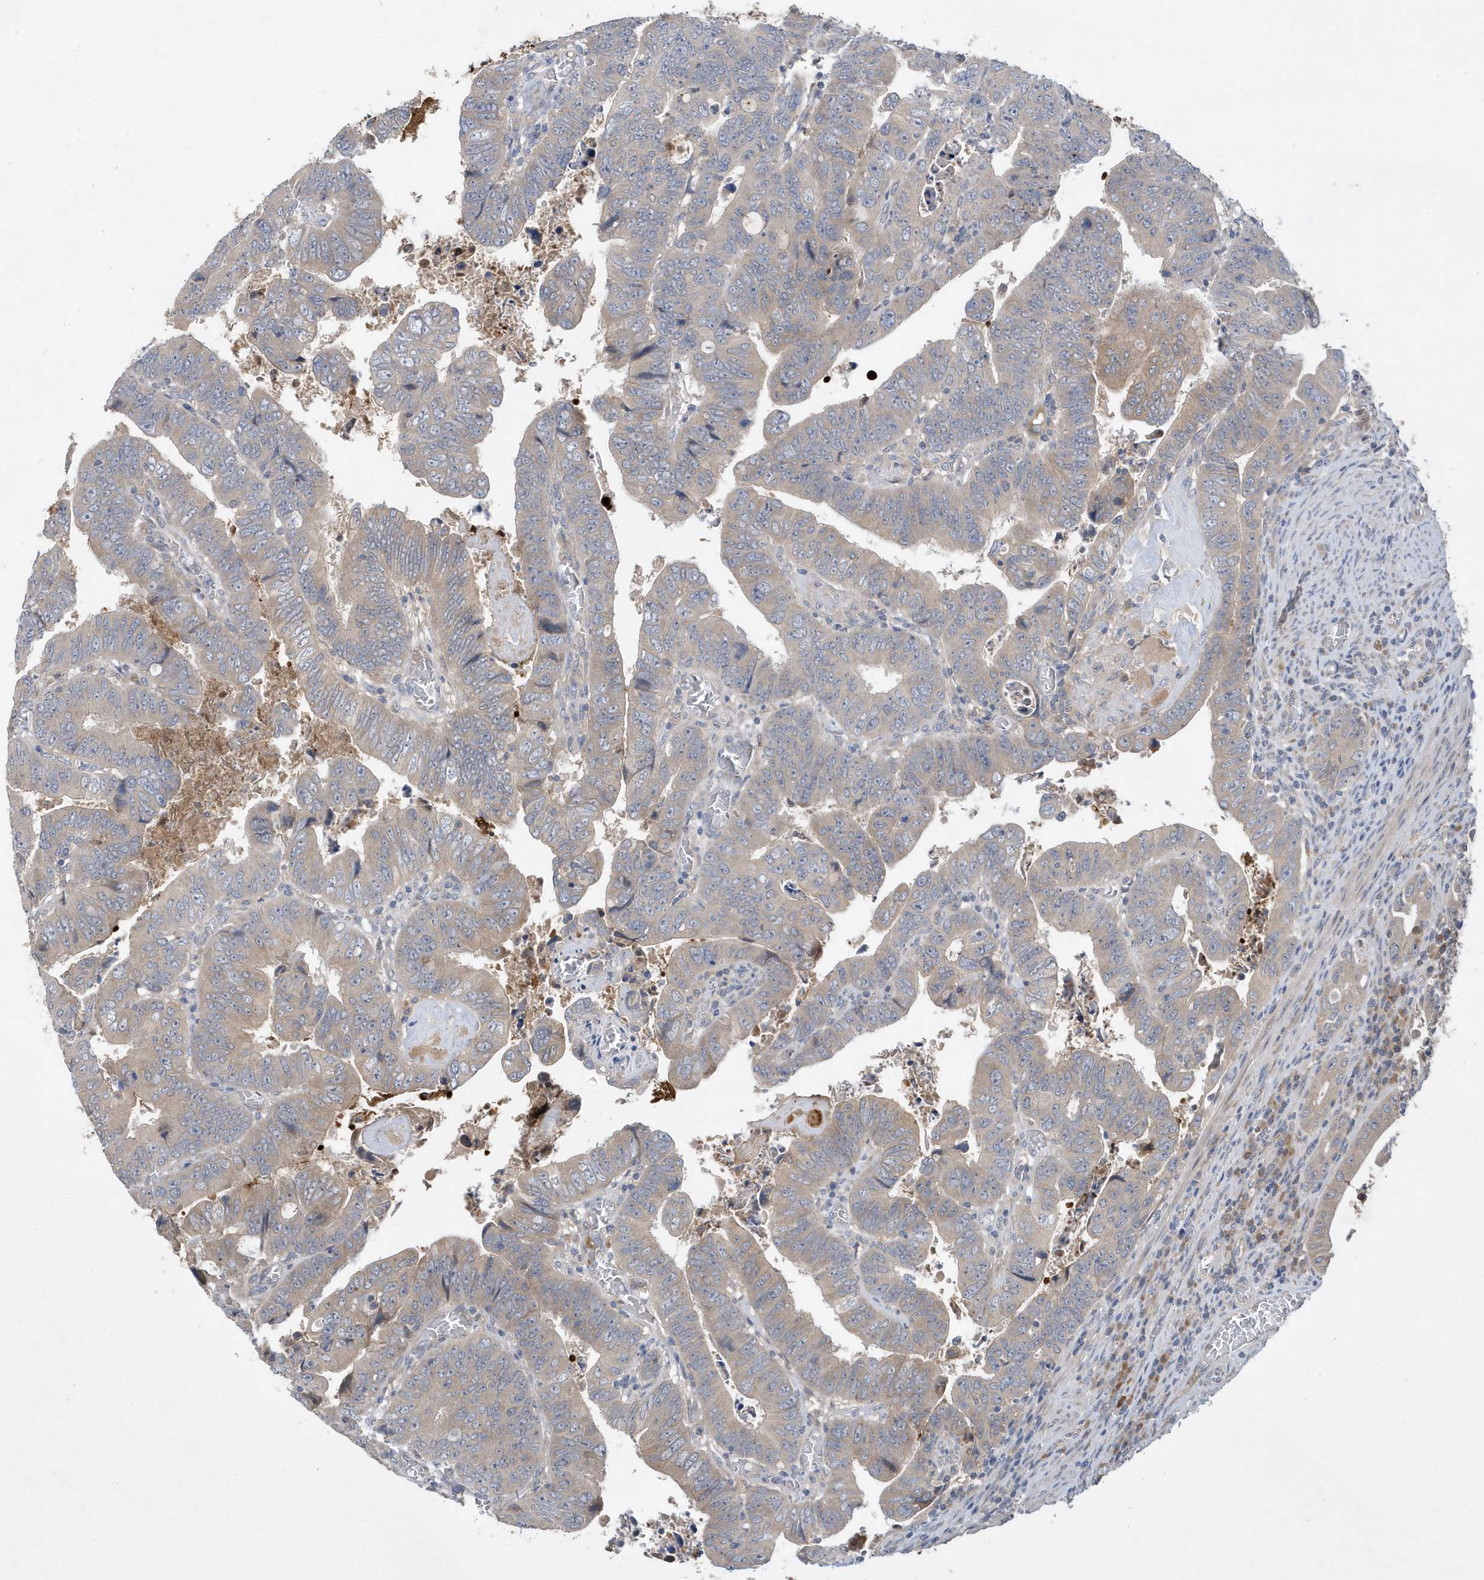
{"staining": {"intensity": "negative", "quantity": "none", "location": "none"}, "tissue": "colorectal cancer", "cell_type": "Tumor cells", "image_type": "cancer", "snomed": [{"axis": "morphology", "description": "Normal tissue, NOS"}, {"axis": "morphology", "description": "Adenocarcinoma, NOS"}, {"axis": "topography", "description": "Rectum"}], "caption": "The image reveals no significant positivity in tumor cells of adenocarcinoma (colorectal). Brightfield microscopy of immunohistochemistry (IHC) stained with DAB (brown) and hematoxylin (blue), captured at high magnification.", "gene": "LAPTM4A", "patient": {"sex": "female", "age": 65}}